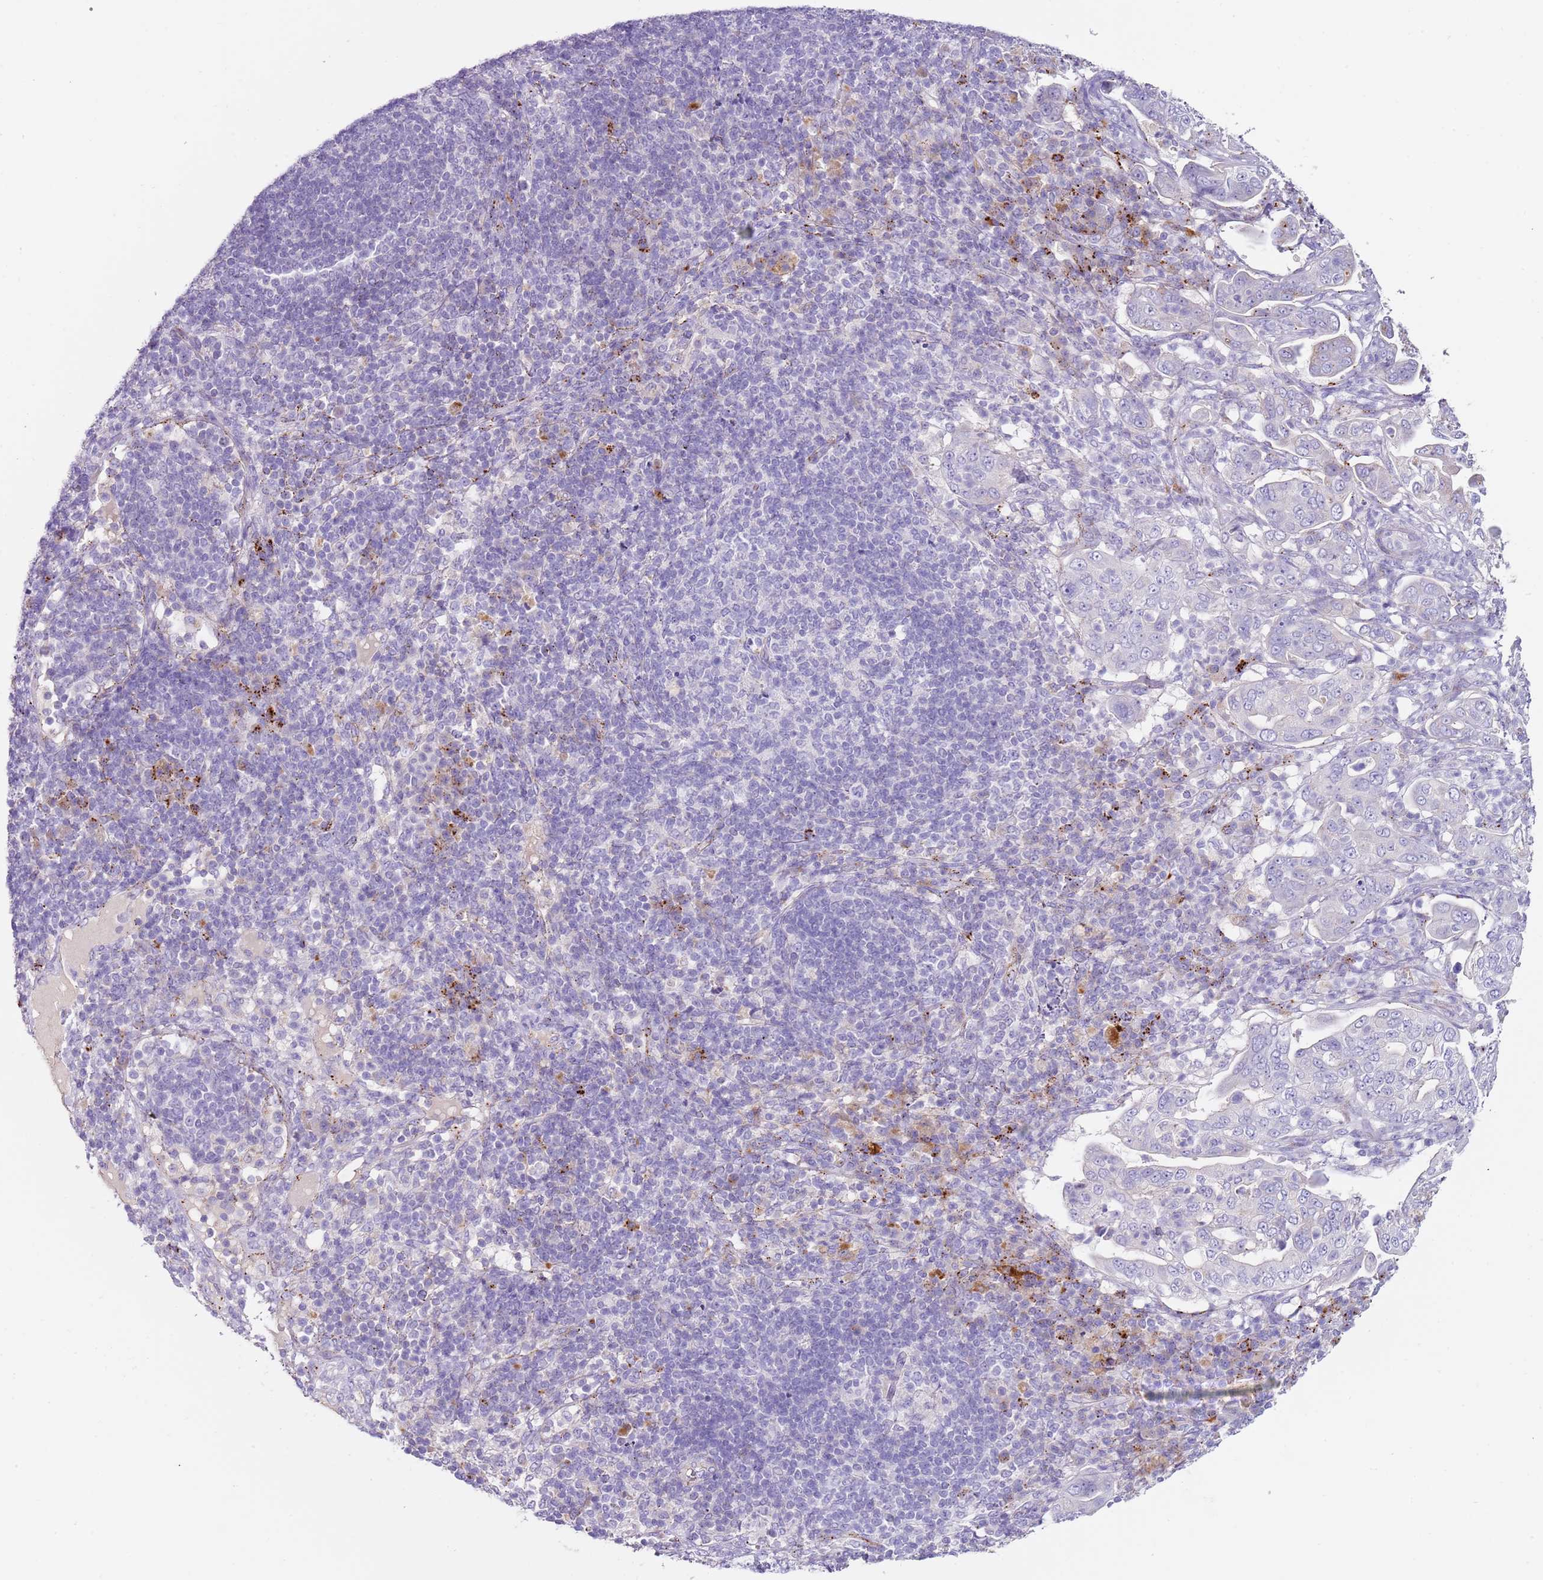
{"staining": {"intensity": "negative", "quantity": "none", "location": "none"}, "tissue": "pancreatic cancer", "cell_type": "Tumor cells", "image_type": "cancer", "snomed": [{"axis": "morphology", "description": "Normal tissue, NOS"}, {"axis": "morphology", "description": "Adenocarcinoma, NOS"}, {"axis": "topography", "description": "Lymph node"}, {"axis": "topography", "description": "Pancreas"}], "caption": "Tumor cells show no significant expression in pancreatic adenocarcinoma.", "gene": "LRRN3", "patient": {"sex": "female", "age": 67}}